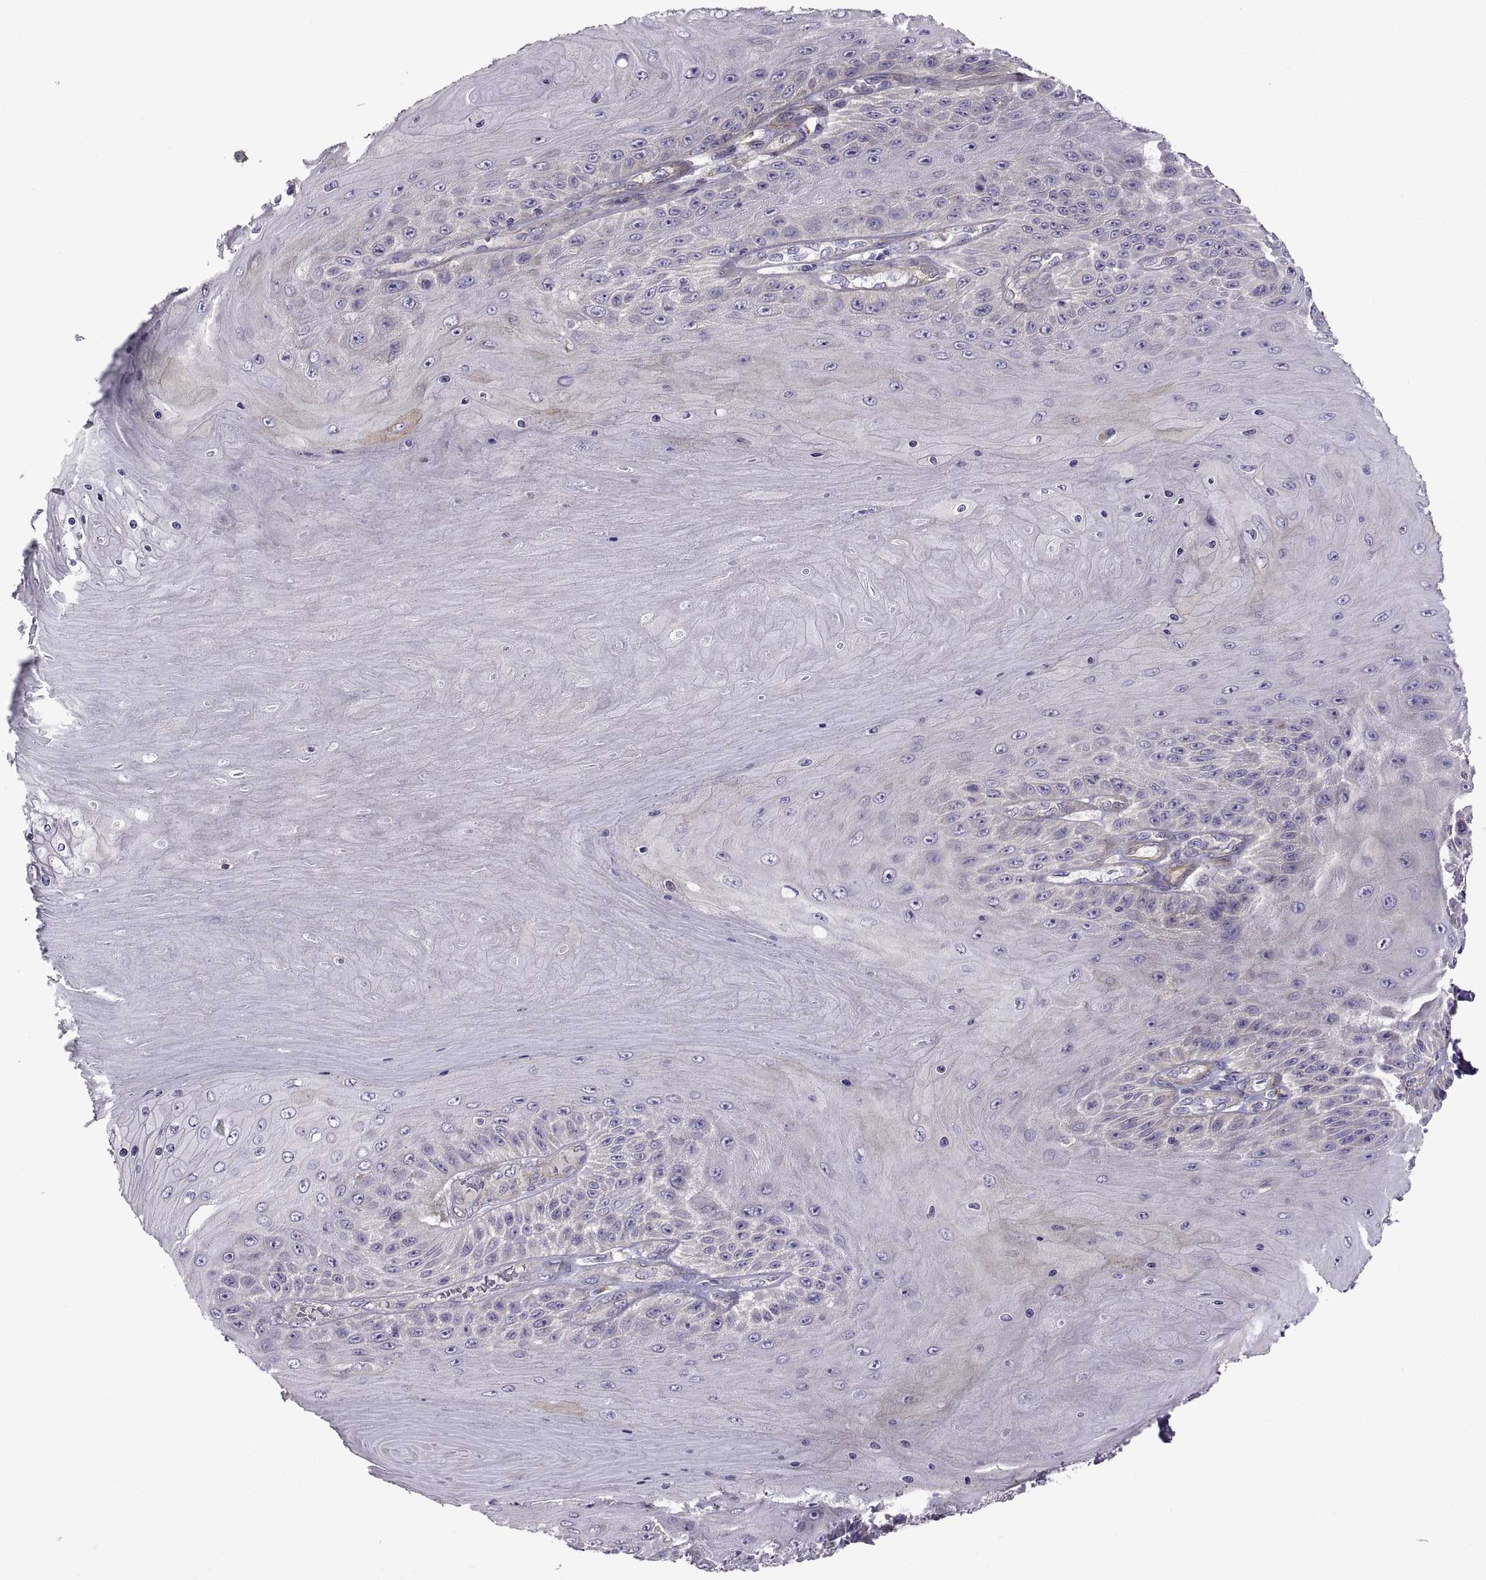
{"staining": {"intensity": "negative", "quantity": "none", "location": "none"}, "tissue": "skin cancer", "cell_type": "Tumor cells", "image_type": "cancer", "snomed": [{"axis": "morphology", "description": "Squamous cell carcinoma, NOS"}, {"axis": "topography", "description": "Skin"}], "caption": "A photomicrograph of skin cancer stained for a protein reveals no brown staining in tumor cells.", "gene": "ARSL", "patient": {"sex": "male", "age": 62}}